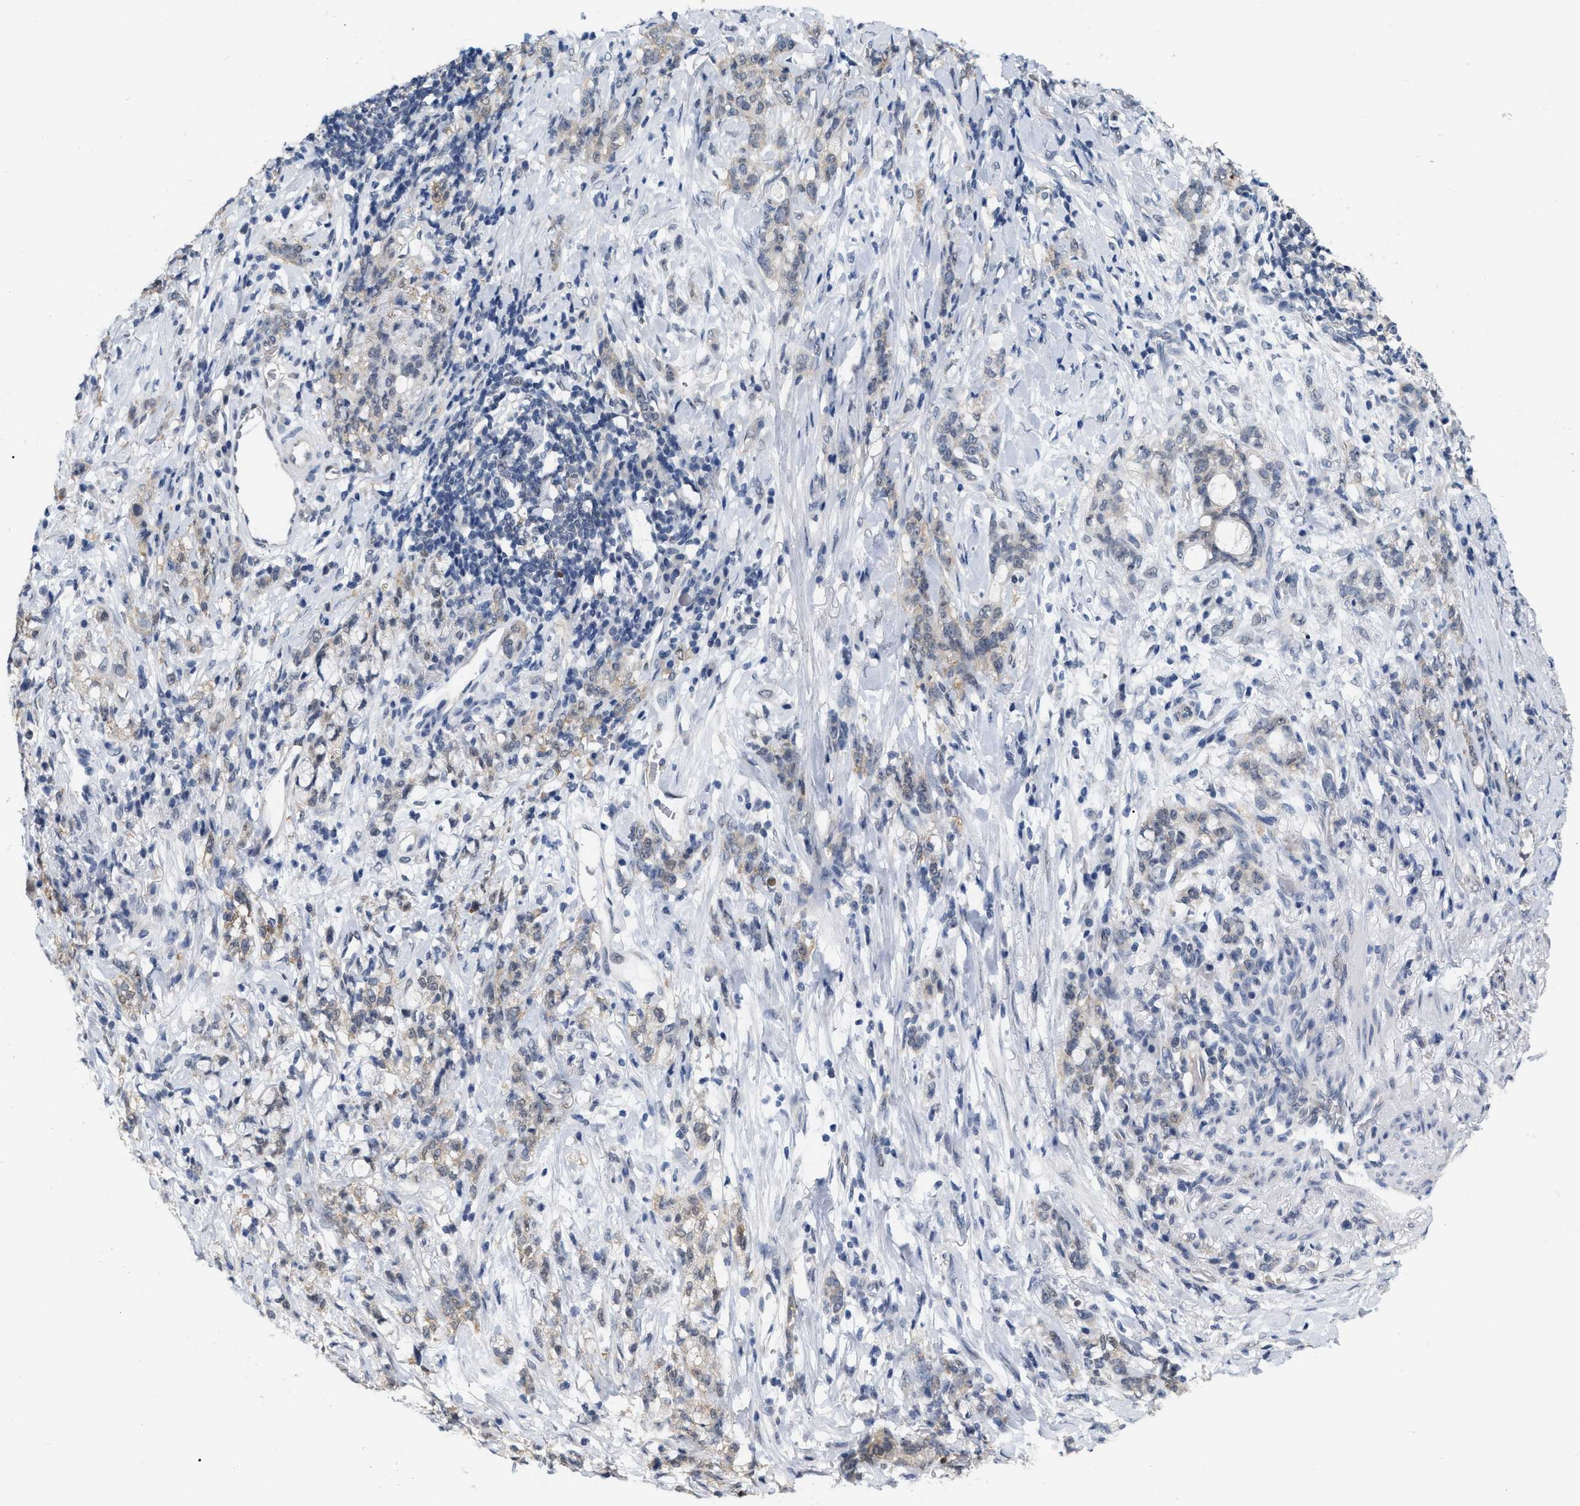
{"staining": {"intensity": "weak", "quantity": ">75%", "location": "cytoplasmic/membranous"}, "tissue": "stomach cancer", "cell_type": "Tumor cells", "image_type": "cancer", "snomed": [{"axis": "morphology", "description": "Adenocarcinoma, NOS"}, {"axis": "topography", "description": "Stomach, lower"}], "caption": "Immunohistochemical staining of human adenocarcinoma (stomach) shows weak cytoplasmic/membranous protein positivity in about >75% of tumor cells.", "gene": "RUVBL1", "patient": {"sex": "male", "age": 88}}